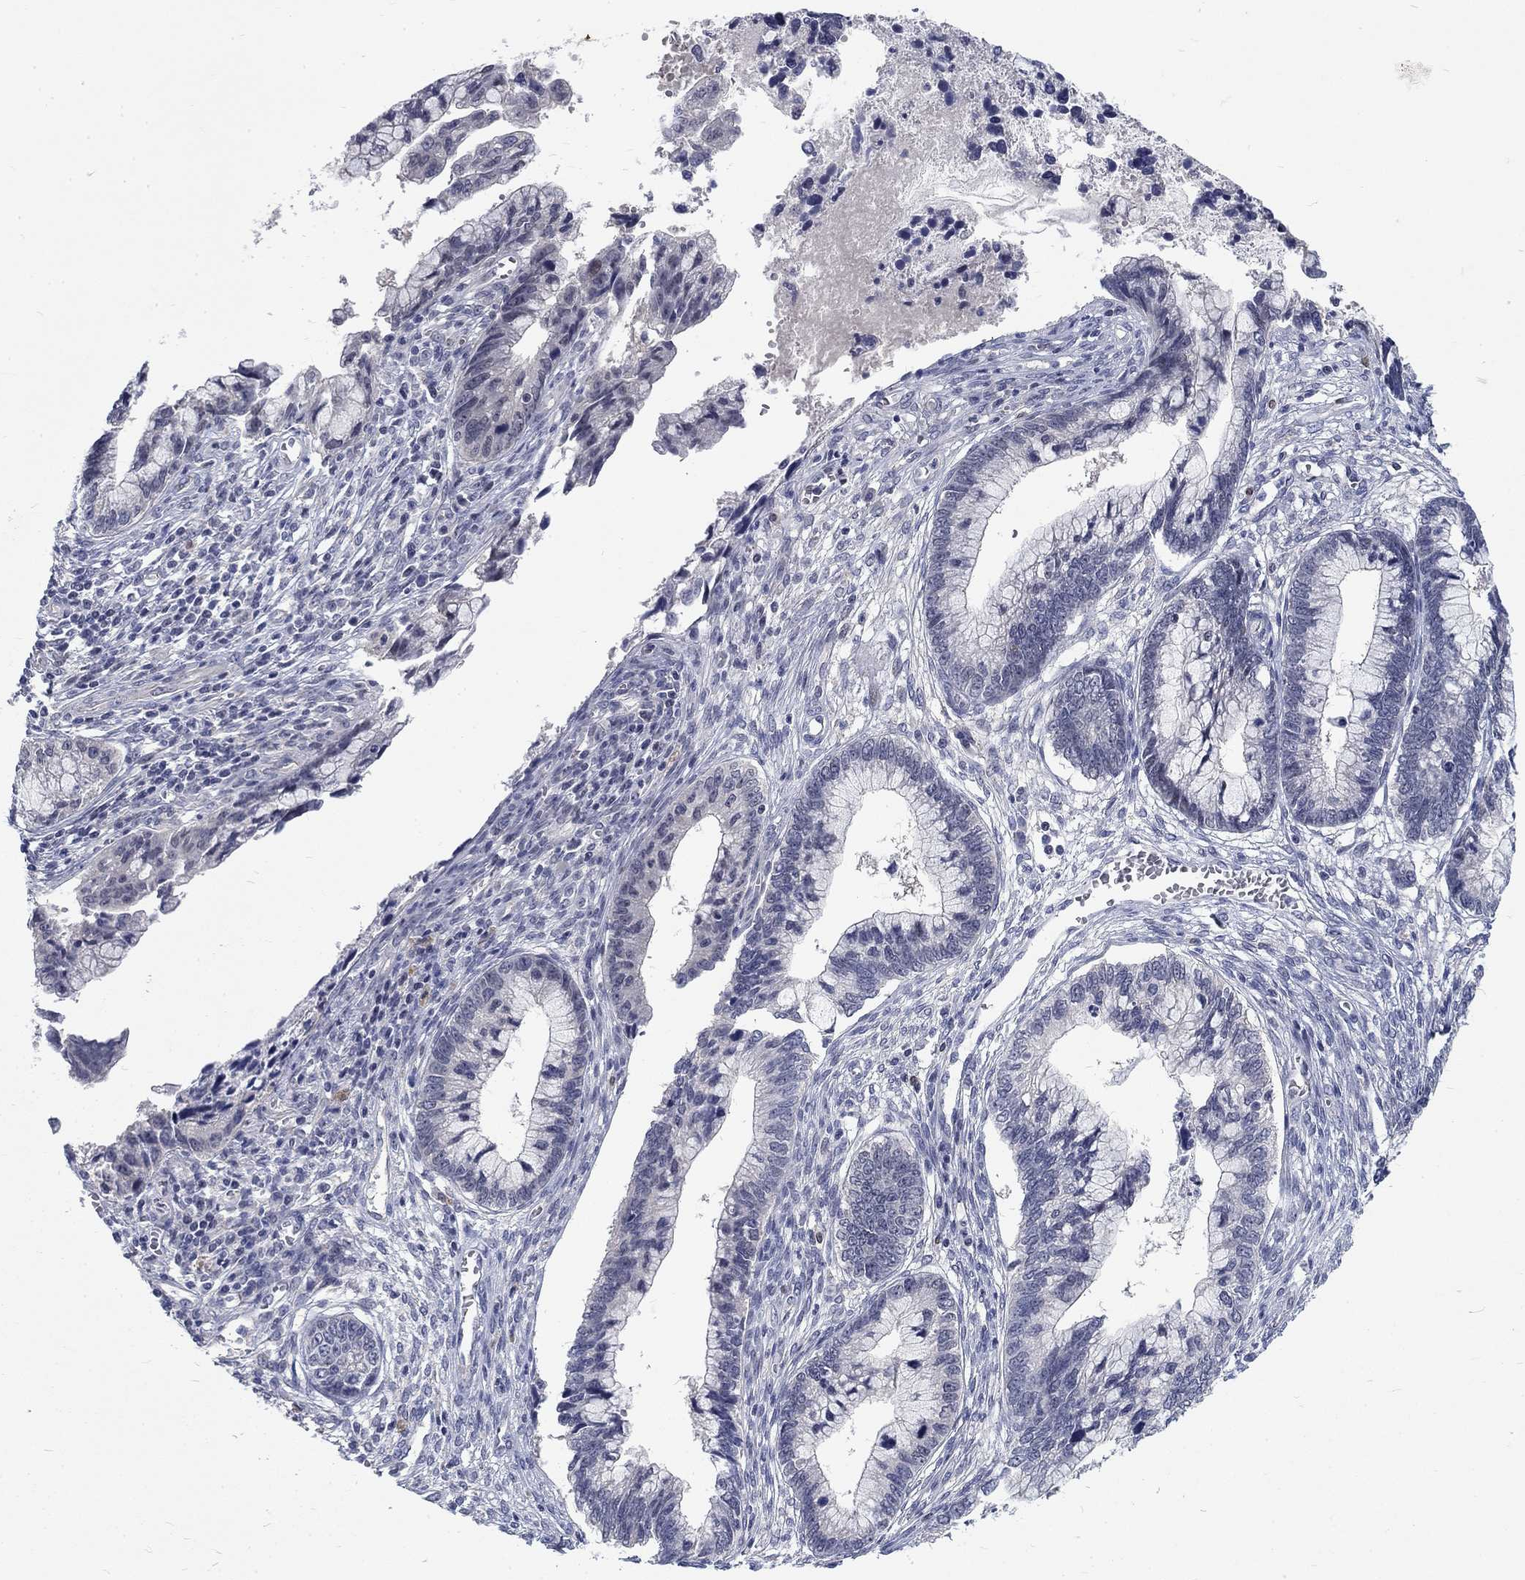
{"staining": {"intensity": "negative", "quantity": "none", "location": "none"}, "tissue": "cervical cancer", "cell_type": "Tumor cells", "image_type": "cancer", "snomed": [{"axis": "morphology", "description": "Adenocarcinoma, NOS"}, {"axis": "topography", "description": "Cervix"}], "caption": "Protein analysis of adenocarcinoma (cervical) exhibits no significant expression in tumor cells.", "gene": "PHKA1", "patient": {"sex": "female", "age": 44}}